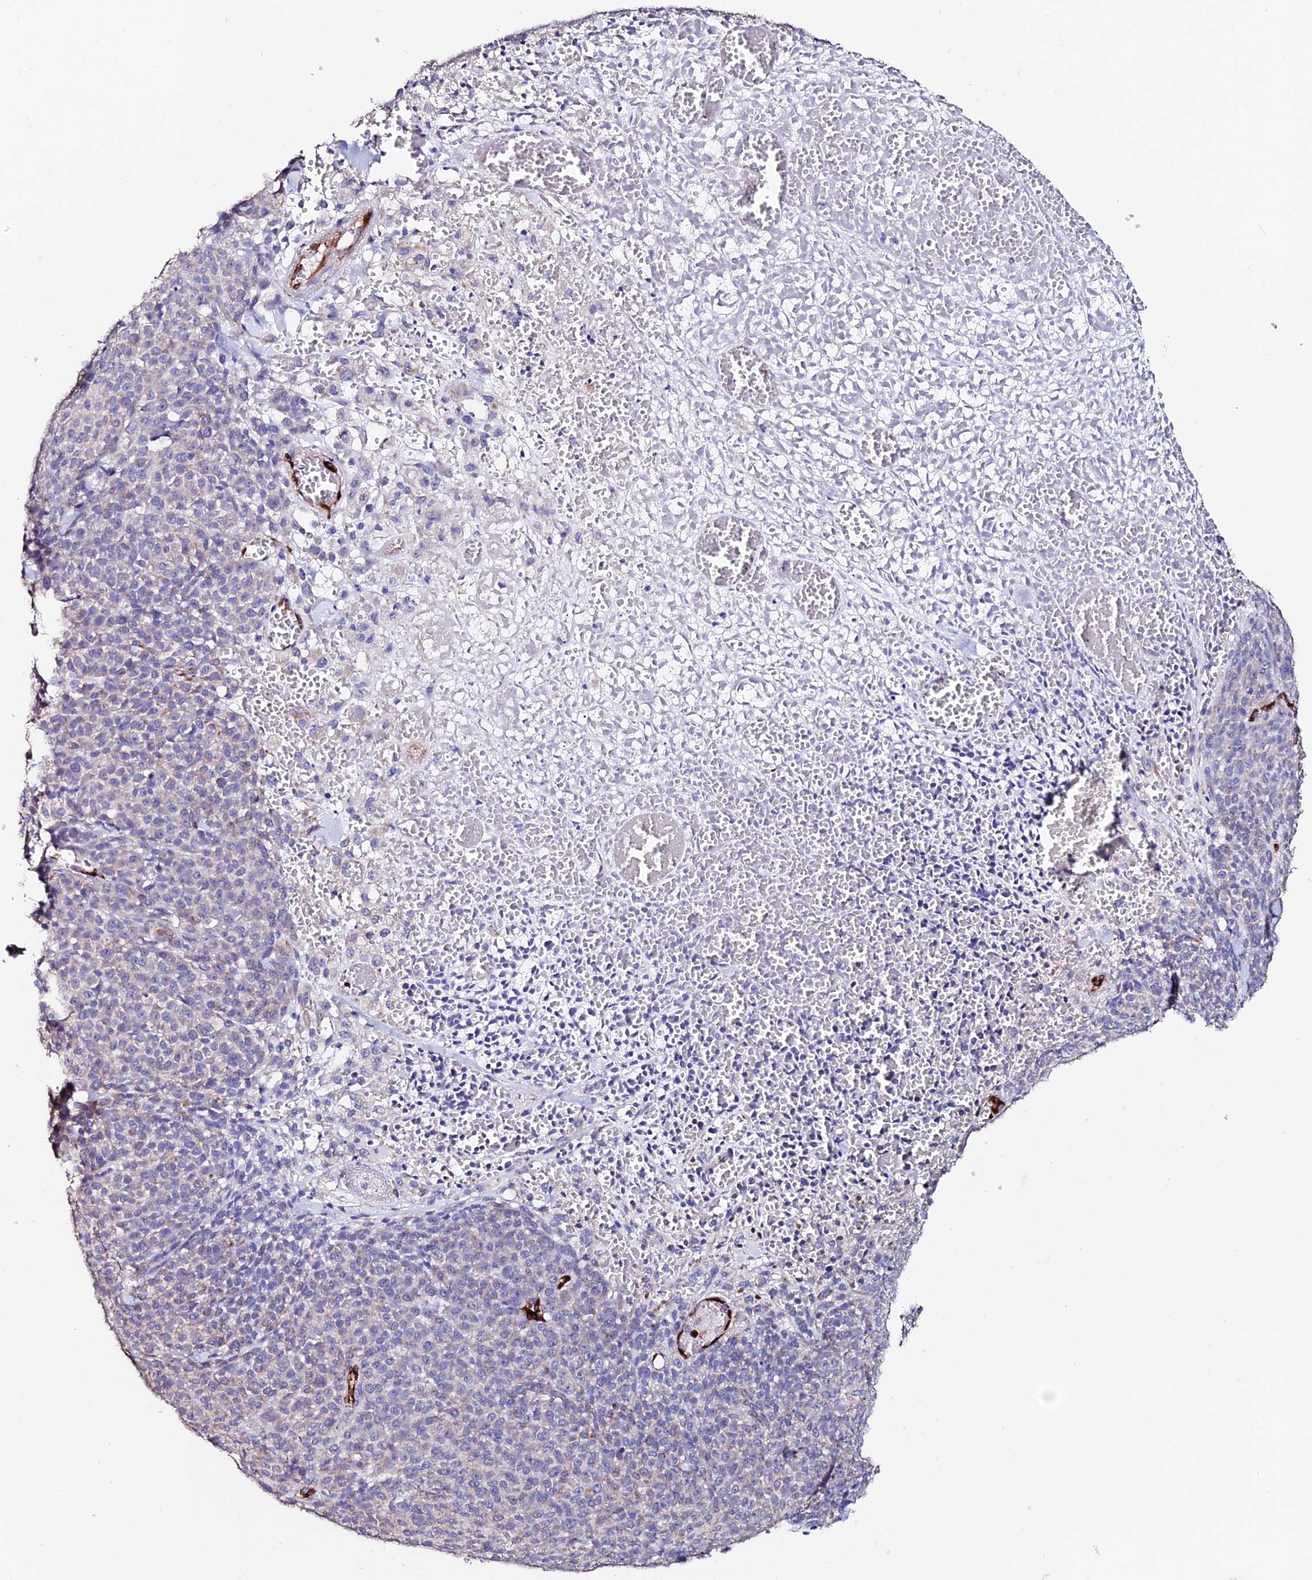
{"staining": {"intensity": "negative", "quantity": "none", "location": "none"}, "tissue": "melanoma", "cell_type": "Tumor cells", "image_type": "cancer", "snomed": [{"axis": "morphology", "description": "Normal tissue, NOS"}, {"axis": "morphology", "description": "Malignant melanoma, NOS"}, {"axis": "topography", "description": "Skin"}], "caption": "The image demonstrates no staining of tumor cells in malignant melanoma.", "gene": "ESM1", "patient": {"sex": "female", "age": 34}}